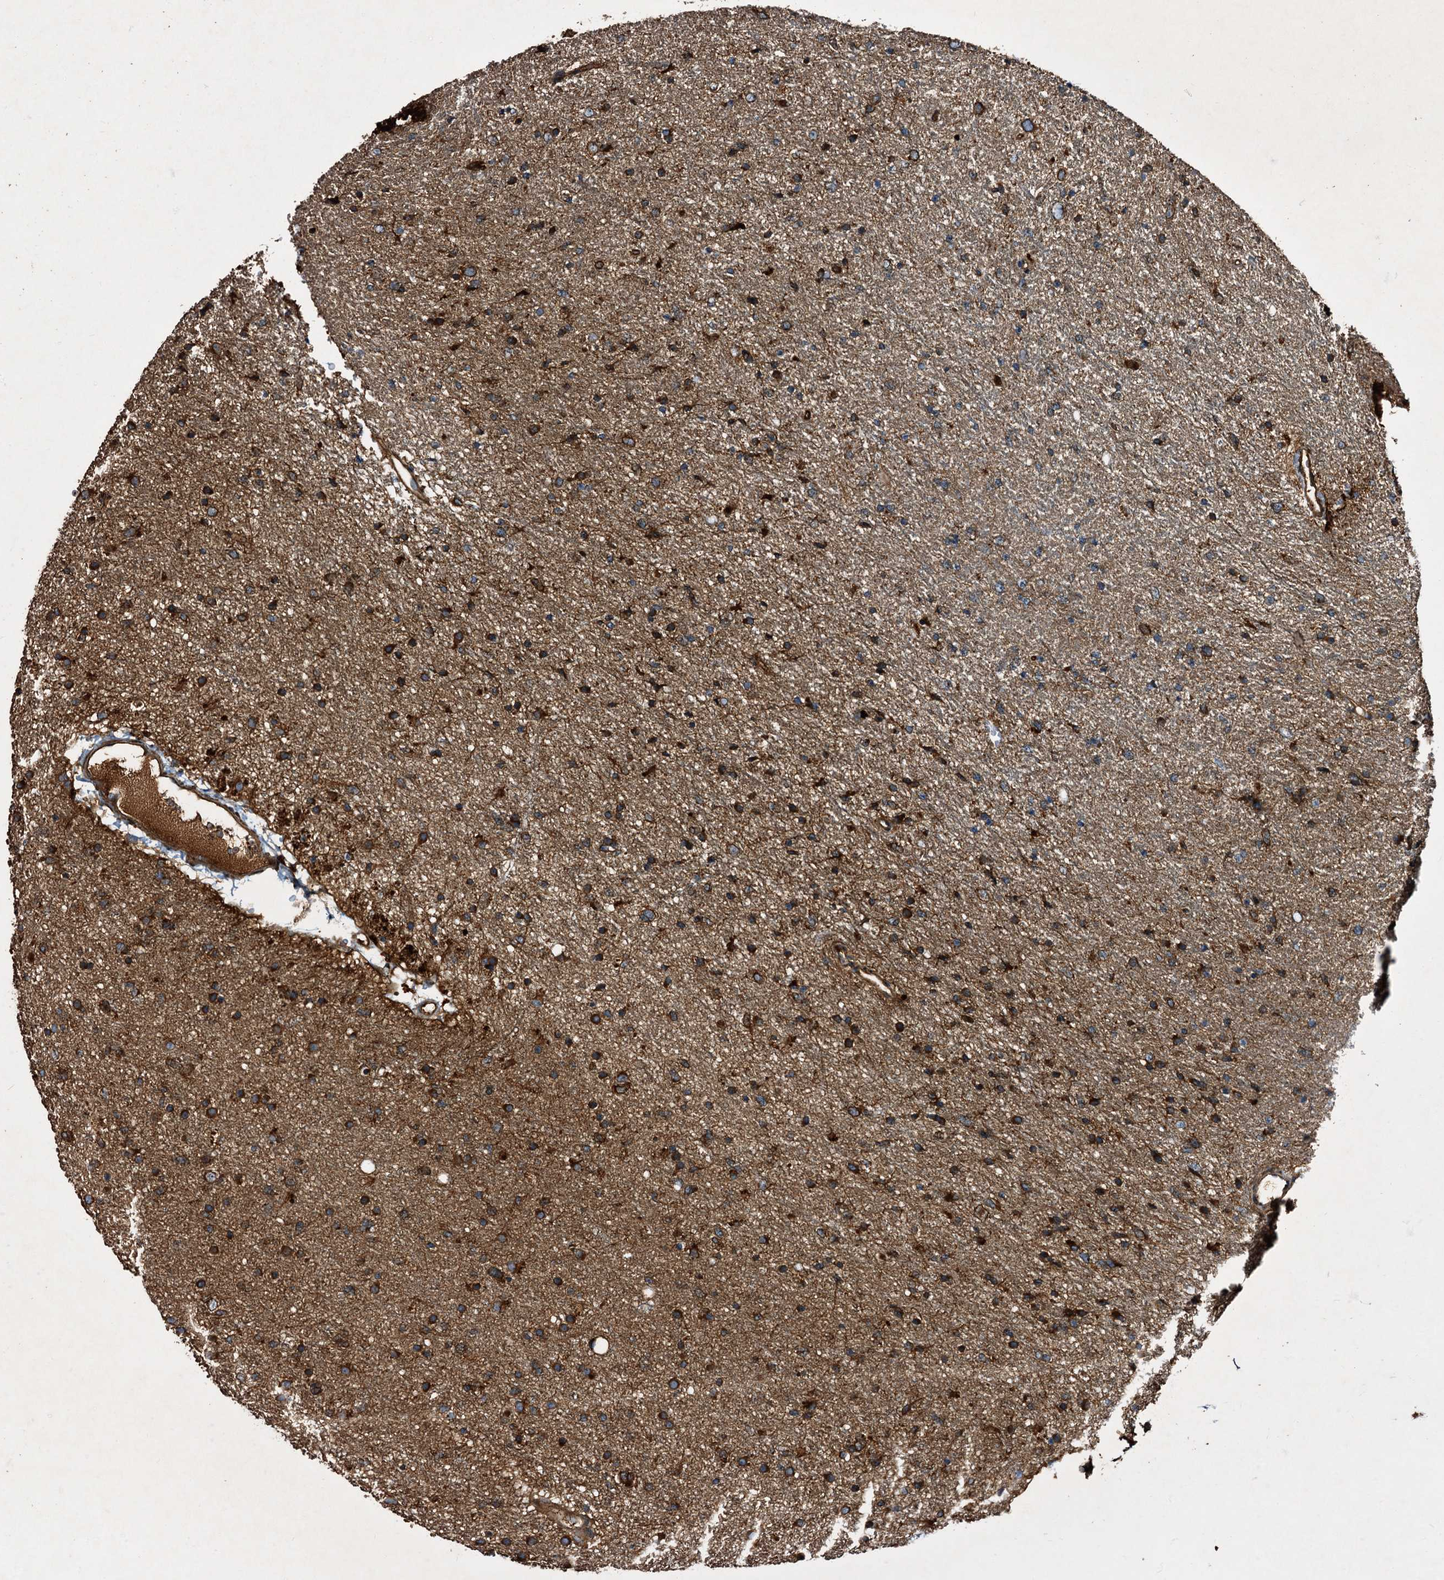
{"staining": {"intensity": "strong", "quantity": ">75%", "location": "cytoplasmic/membranous"}, "tissue": "glioma", "cell_type": "Tumor cells", "image_type": "cancer", "snomed": [{"axis": "morphology", "description": "Glioma, malignant, Low grade"}, {"axis": "topography", "description": "Cerebral cortex"}], "caption": "Strong cytoplasmic/membranous positivity is seen in about >75% of tumor cells in glioma. Immunohistochemistry stains the protein in brown and the nuclei are stained blue.", "gene": "PEX5", "patient": {"sex": "female", "age": 39}}